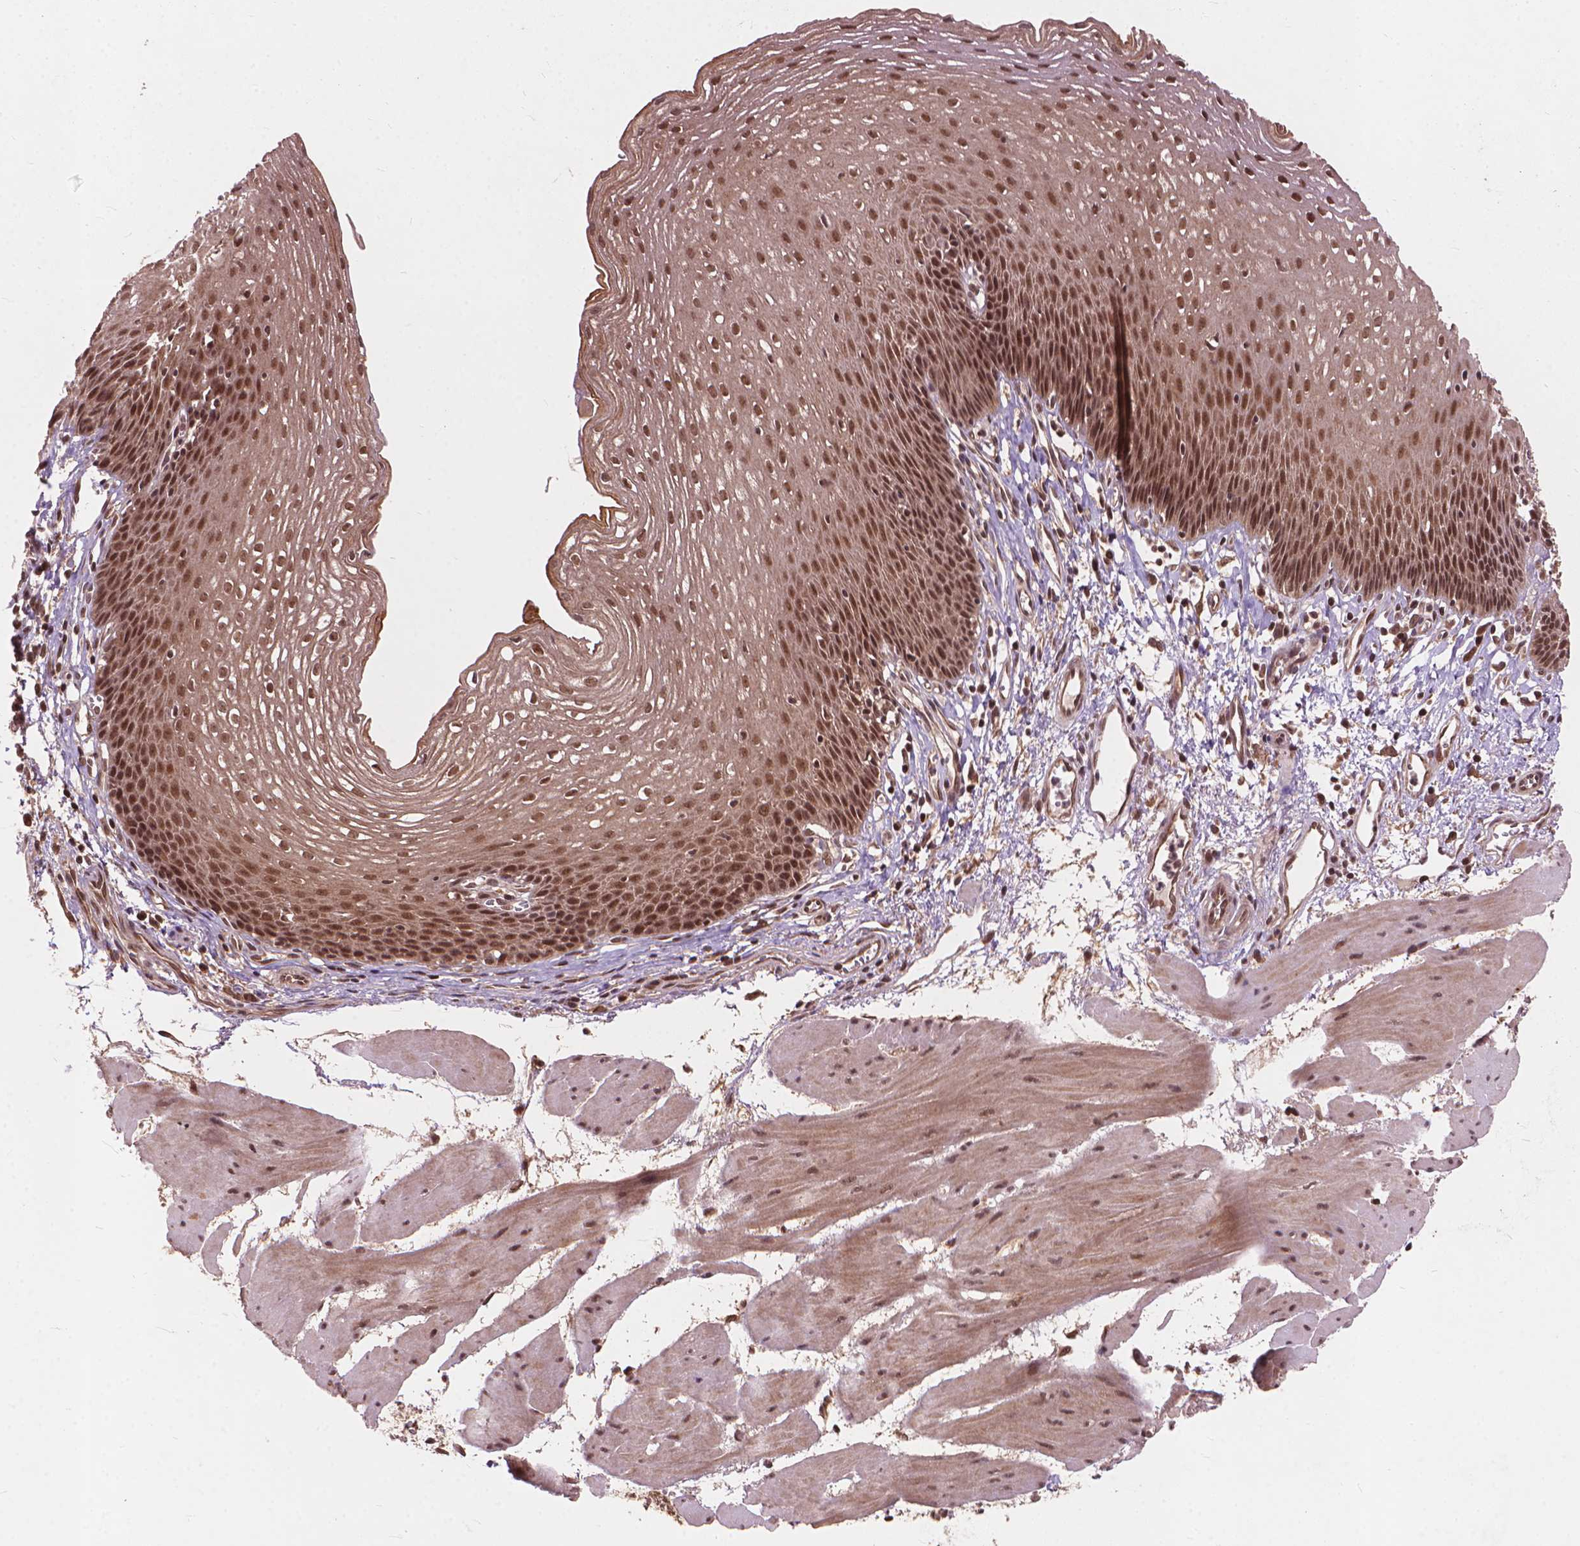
{"staining": {"intensity": "moderate", "quantity": ">75%", "location": "nuclear"}, "tissue": "esophagus", "cell_type": "Squamous epithelial cells", "image_type": "normal", "snomed": [{"axis": "morphology", "description": "Normal tissue, NOS"}, {"axis": "topography", "description": "Esophagus"}], "caption": "Immunohistochemical staining of normal esophagus demonstrates >75% levels of moderate nuclear protein staining in approximately >75% of squamous epithelial cells. (Stains: DAB in brown, nuclei in blue, Microscopy: brightfield microscopy at high magnification).", "gene": "SSU72", "patient": {"sex": "female", "age": 64}}